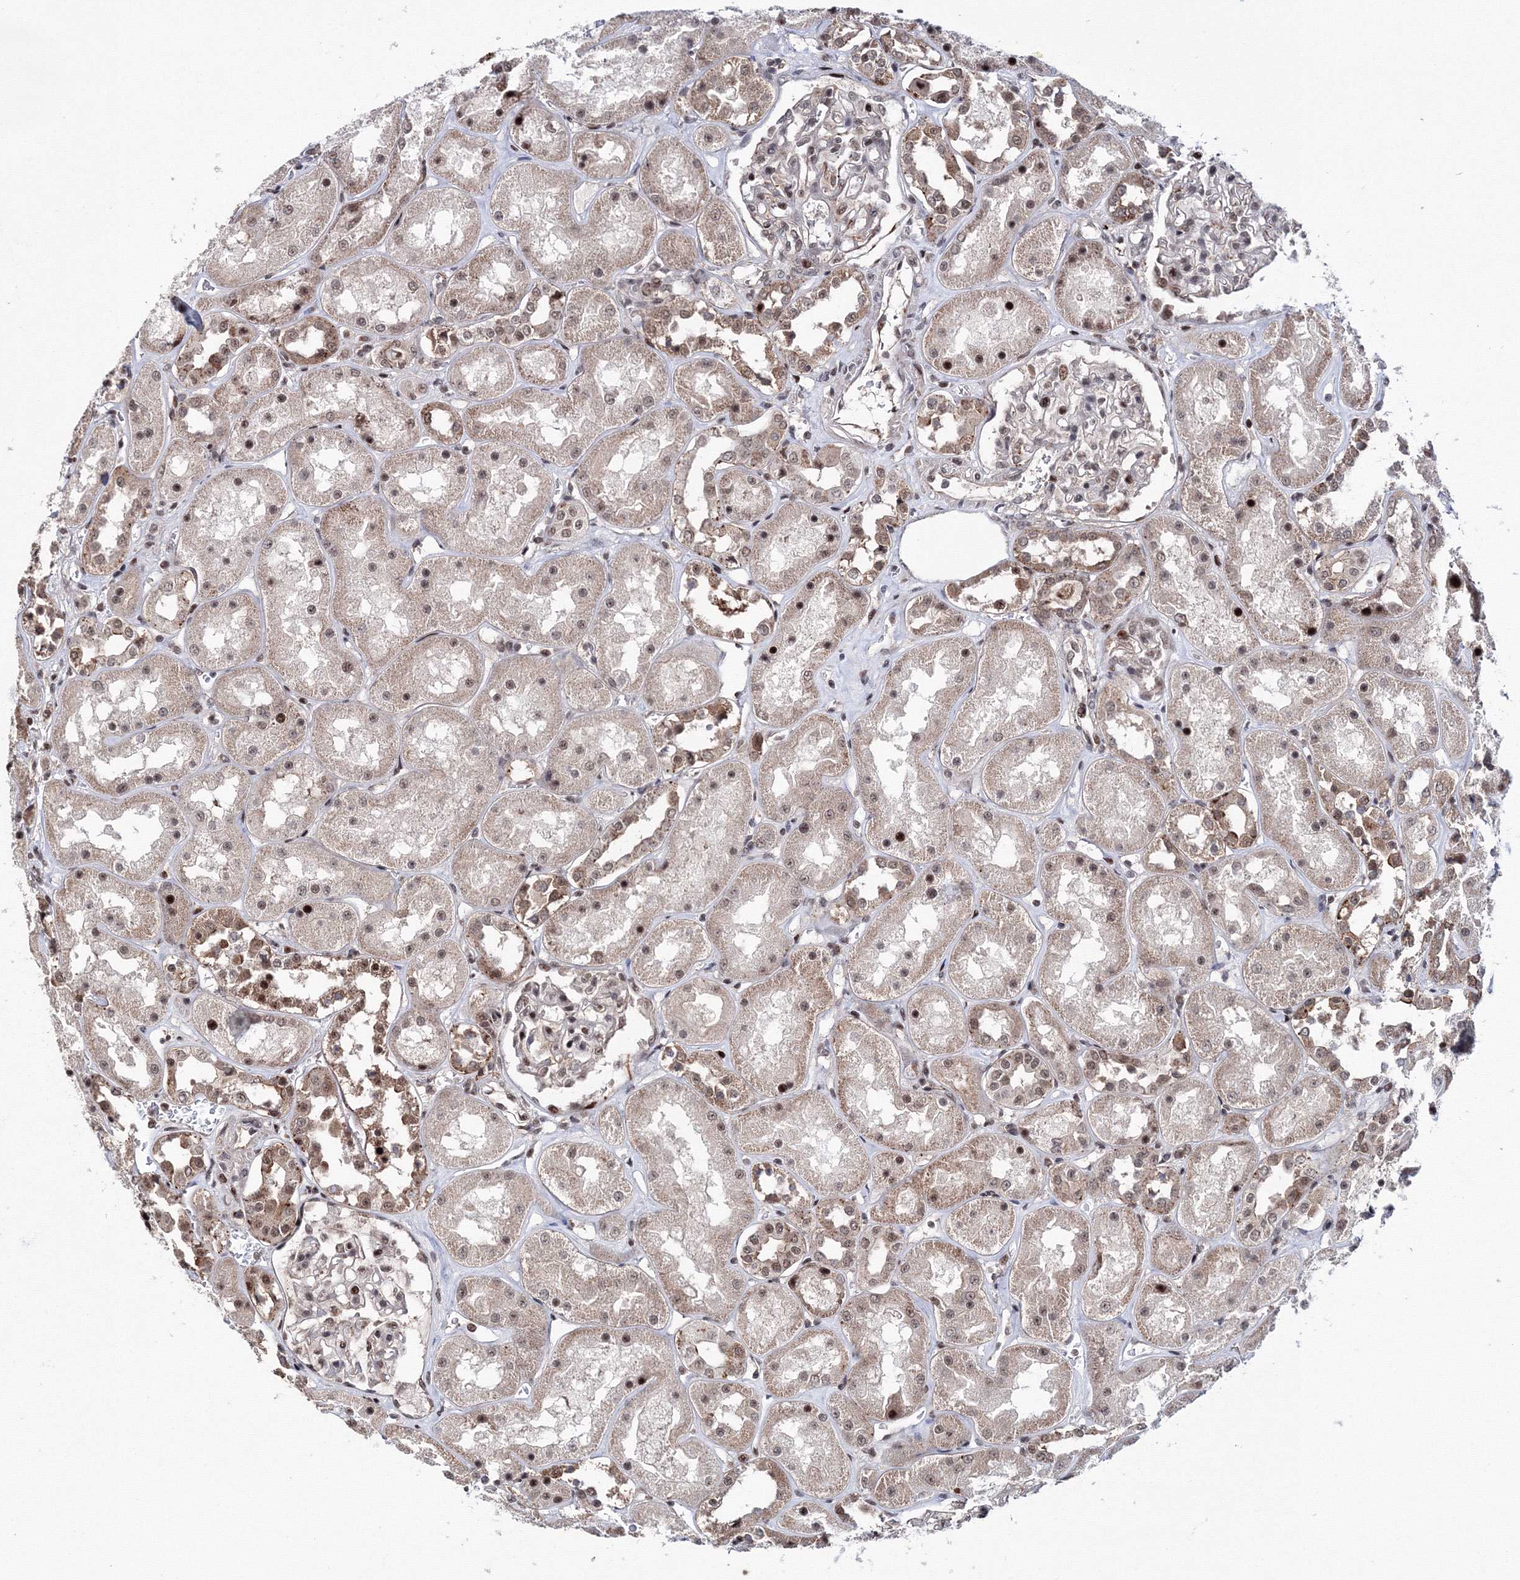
{"staining": {"intensity": "strong", "quantity": "25%-75%", "location": "nuclear"}, "tissue": "kidney", "cell_type": "Cells in glomeruli", "image_type": "normal", "snomed": [{"axis": "morphology", "description": "Normal tissue, NOS"}, {"axis": "topography", "description": "Kidney"}], "caption": "Protein expression analysis of unremarkable kidney demonstrates strong nuclear staining in about 25%-75% of cells in glomeruli.", "gene": "TATDN2", "patient": {"sex": "male", "age": 70}}